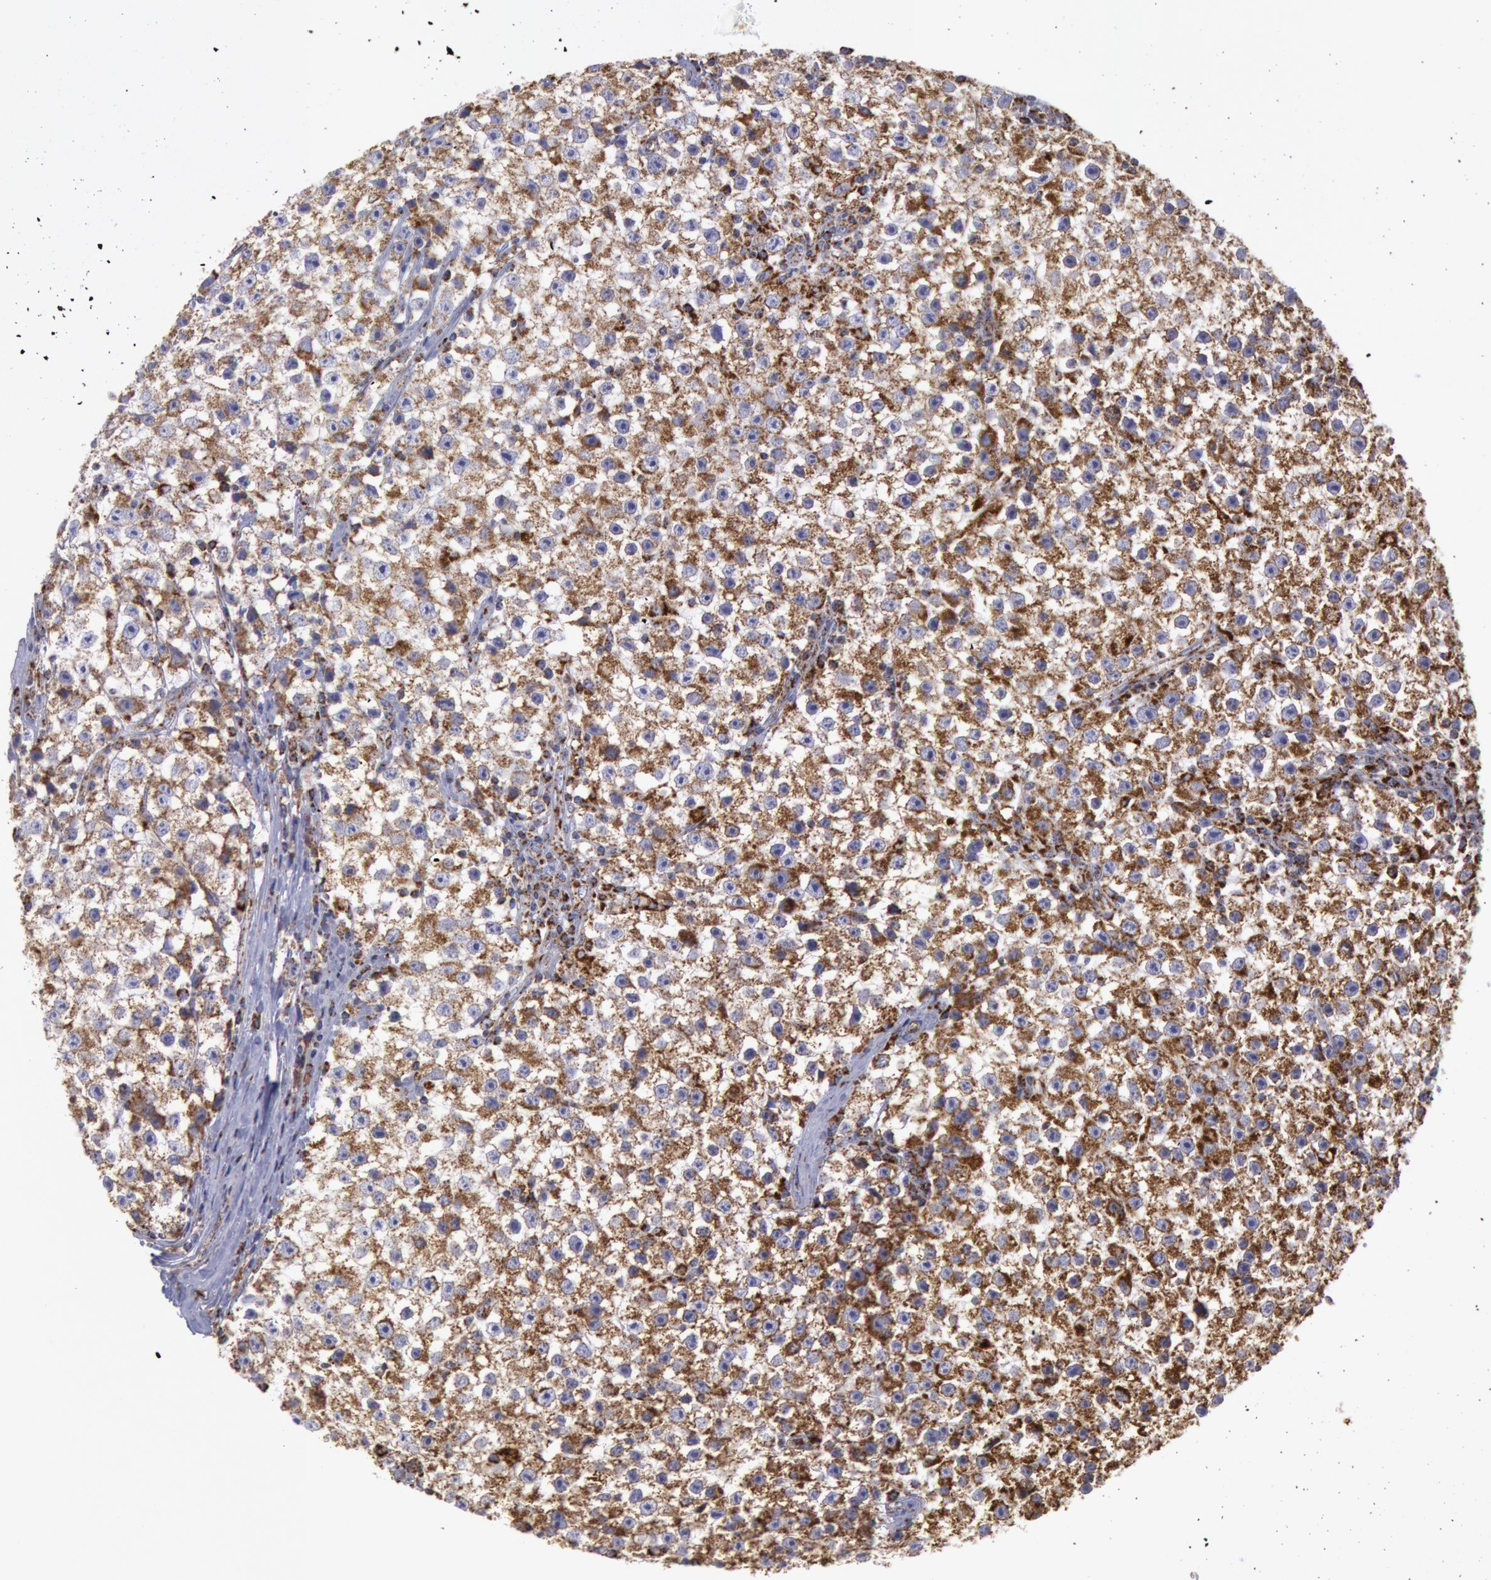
{"staining": {"intensity": "moderate", "quantity": "25%-75%", "location": "cytoplasmic/membranous"}, "tissue": "testis cancer", "cell_type": "Tumor cells", "image_type": "cancer", "snomed": [{"axis": "morphology", "description": "Seminoma, NOS"}, {"axis": "topography", "description": "Testis"}], "caption": "Human testis cancer (seminoma) stained for a protein (brown) shows moderate cytoplasmic/membranous positive expression in about 25%-75% of tumor cells.", "gene": "CYC1", "patient": {"sex": "male", "age": 35}}